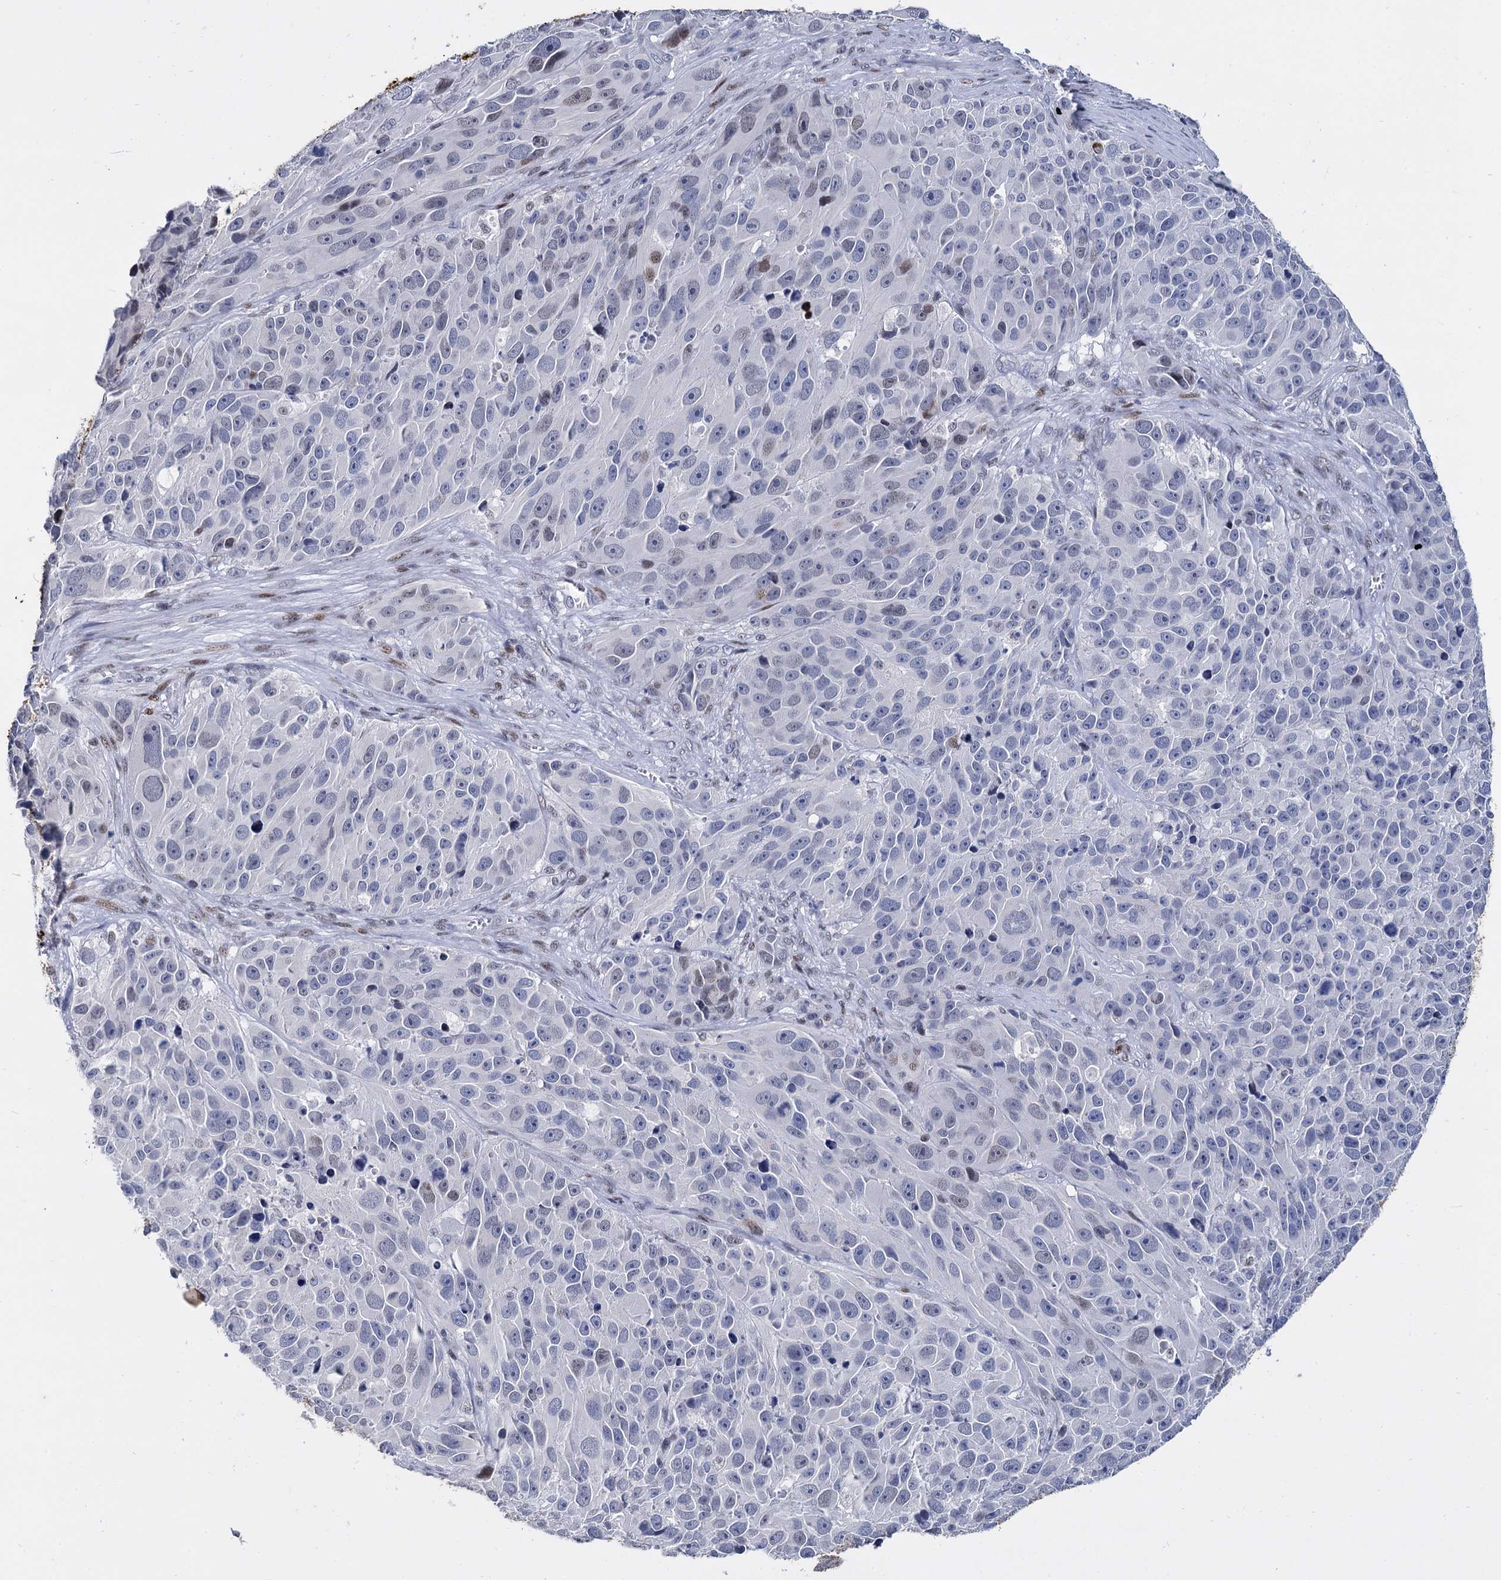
{"staining": {"intensity": "weak", "quantity": "<25%", "location": "nuclear"}, "tissue": "melanoma", "cell_type": "Tumor cells", "image_type": "cancer", "snomed": [{"axis": "morphology", "description": "Malignant melanoma, NOS"}, {"axis": "topography", "description": "Skin"}], "caption": "An image of malignant melanoma stained for a protein shows no brown staining in tumor cells.", "gene": "MAGEA4", "patient": {"sex": "male", "age": 84}}